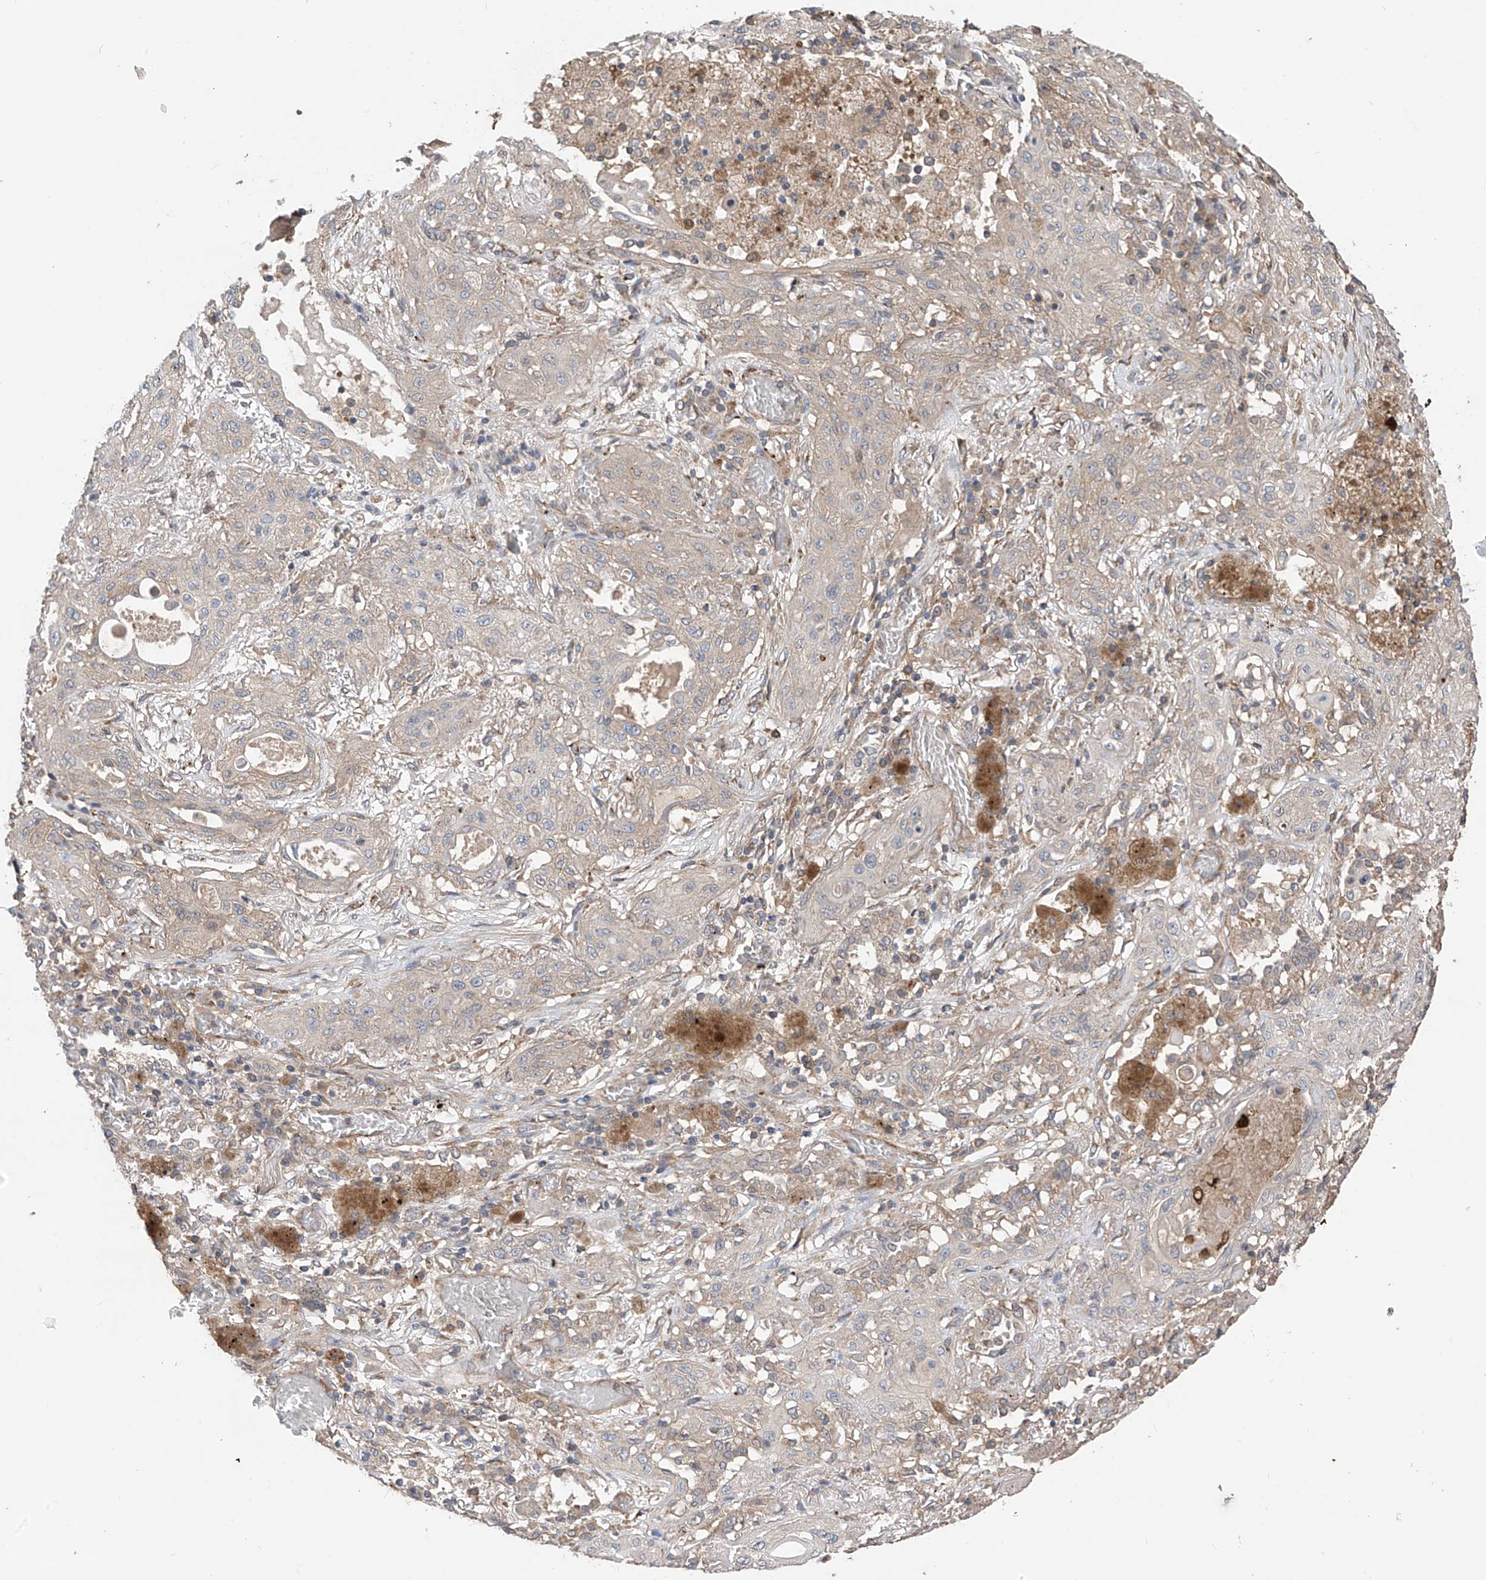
{"staining": {"intensity": "weak", "quantity": "<25%", "location": "cytoplasmic/membranous"}, "tissue": "lung cancer", "cell_type": "Tumor cells", "image_type": "cancer", "snomed": [{"axis": "morphology", "description": "Squamous cell carcinoma, NOS"}, {"axis": "topography", "description": "Lung"}], "caption": "There is no significant expression in tumor cells of squamous cell carcinoma (lung).", "gene": "PHACTR4", "patient": {"sex": "female", "age": 47}}